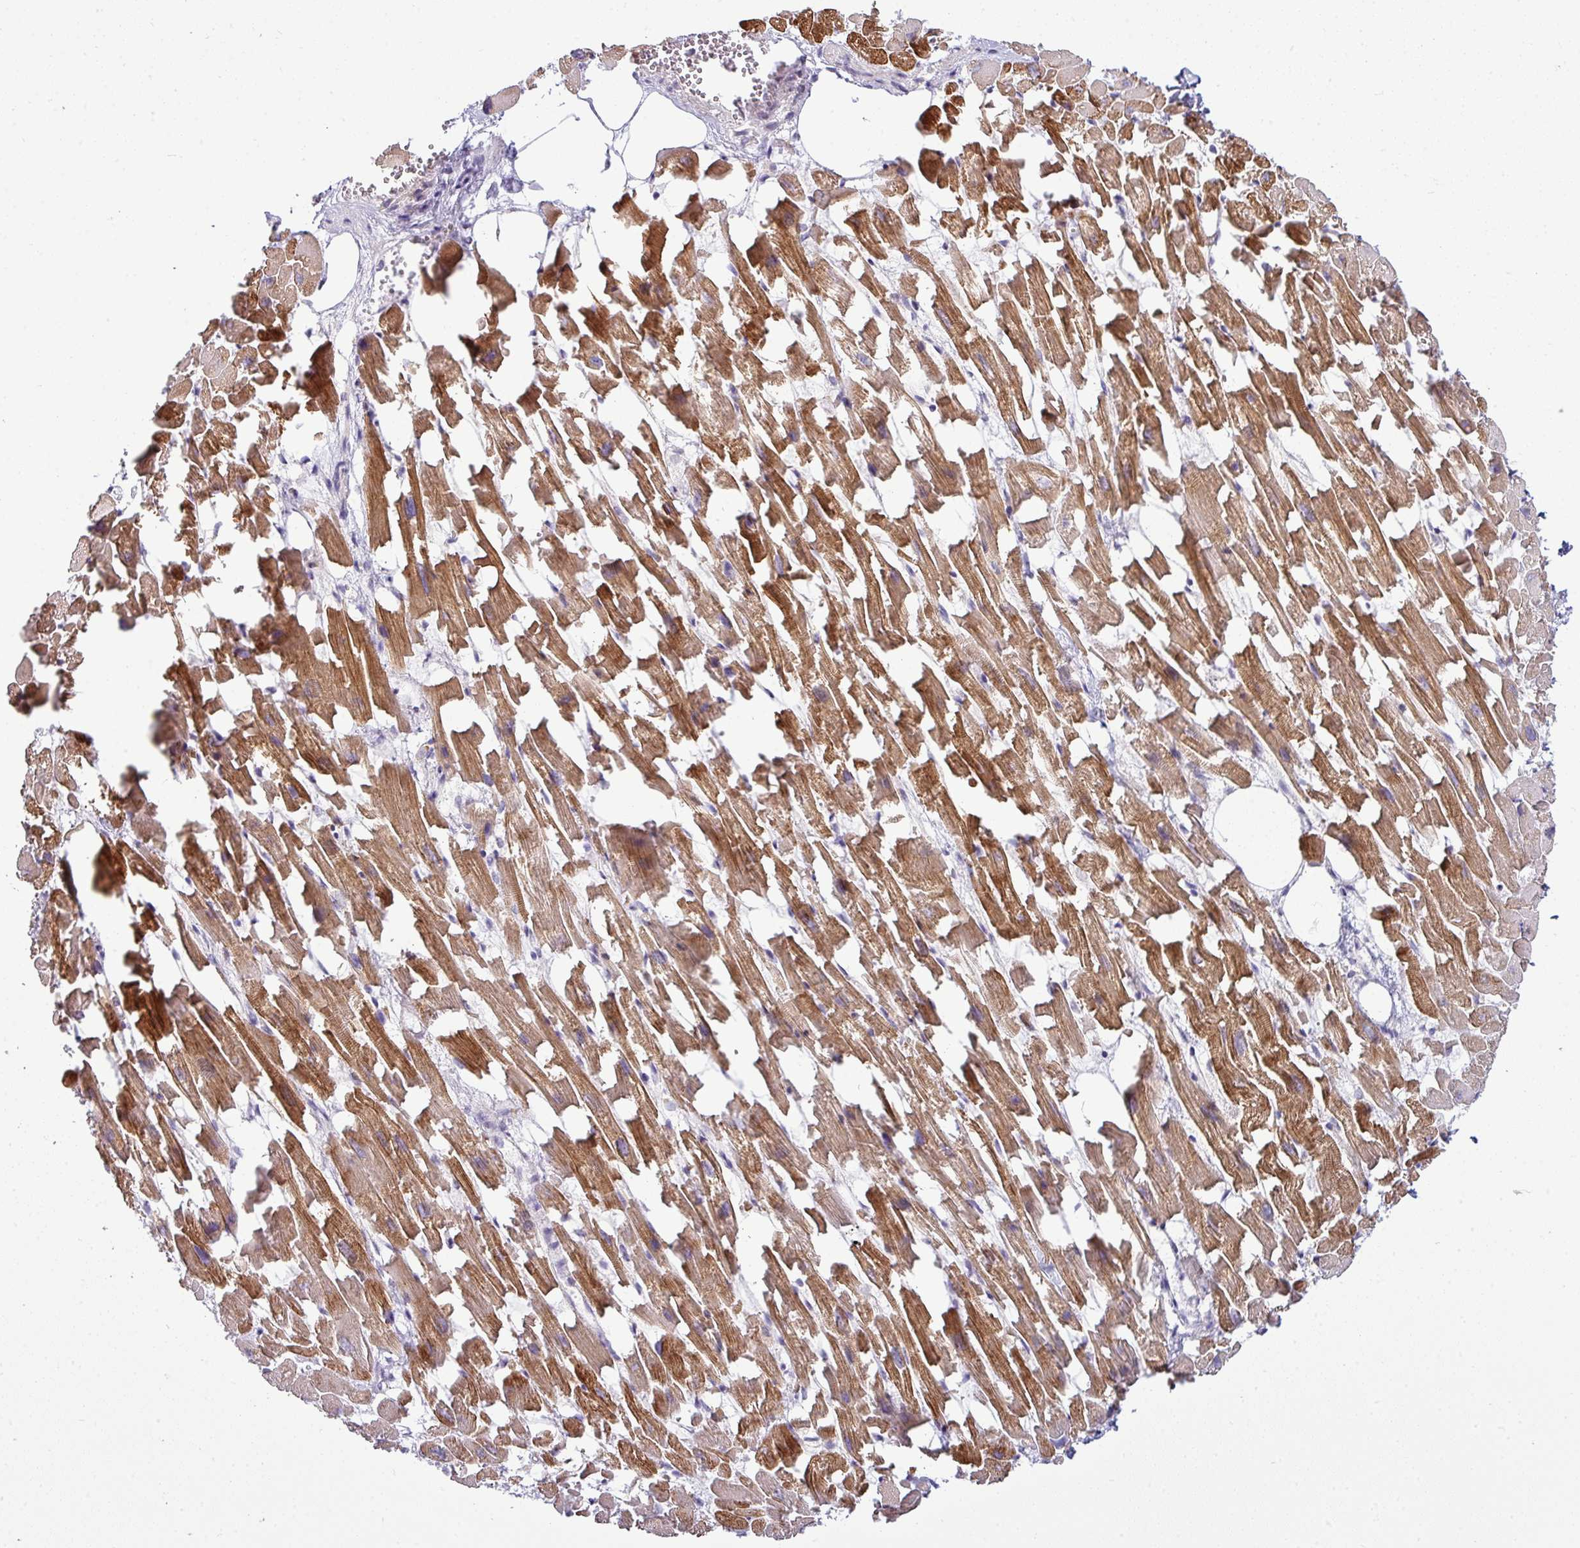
{"staining": {"intensity": "strong", "quantity": "25%-75%", "location": "cytoplasmic/membranous"}, "tissue": "heart muscle", "cell_type": "Cardiomyocytes", "image_type": "normal", "snomed": [{"axis": "morphology", "description": "Normal tissue, NOS"}, {"axis": "topography", "description": "Heart"}], "caption": "This micrograph exhibits immunohistochemistry staining of unremarkable heart muscle, with high strong cytoplasmic/membranous staining in approximately 25%-75% of cardiomyocytes.", "gene": "HBEGF", "patient": {"sex": "female", "age": 64}}